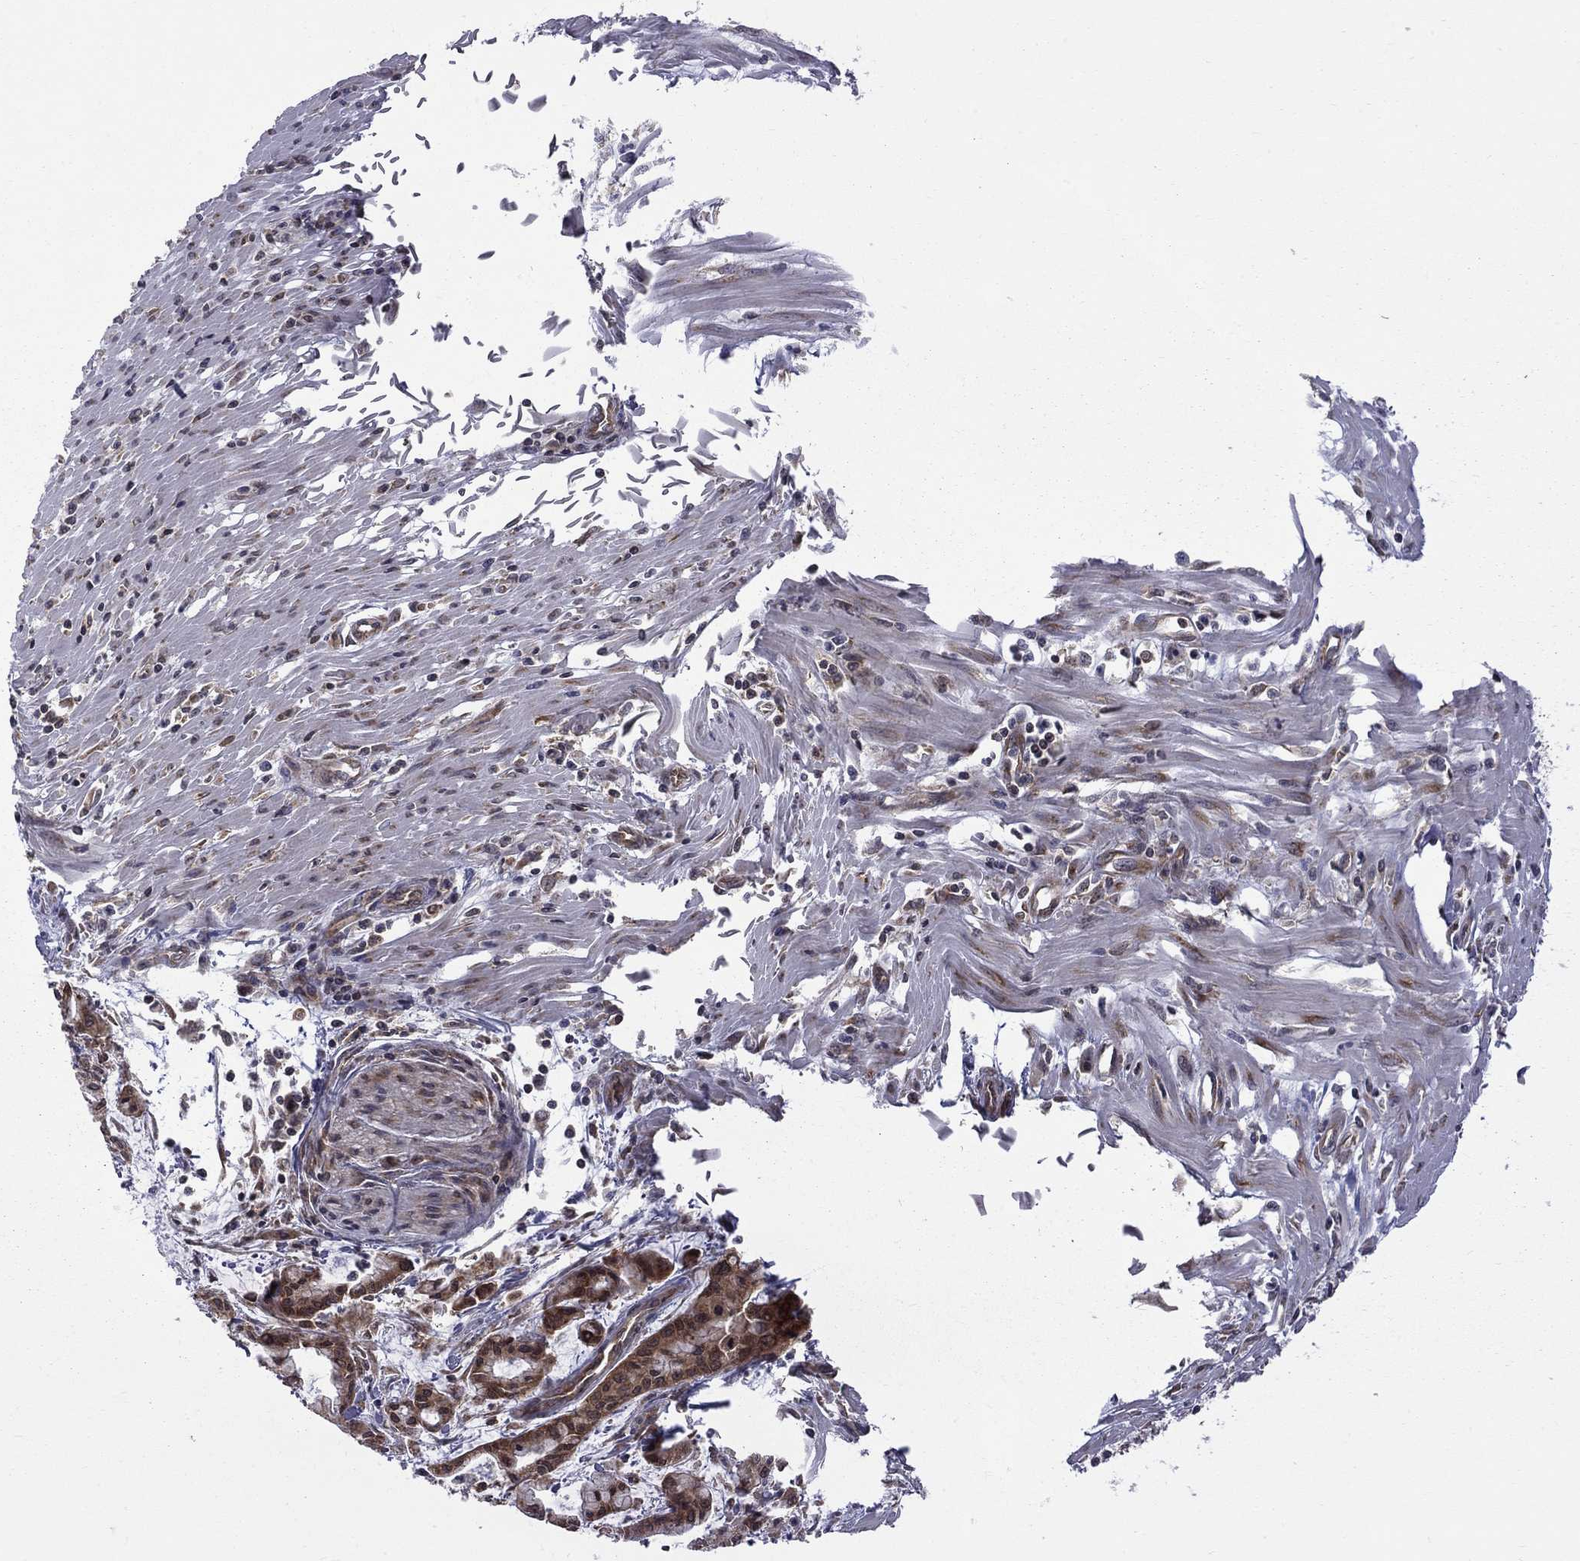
{"staining": {"intensity": "strong", "quantity": ">75%", "location": "cytoplasmic/membranous"}, "tissue": "pancreatic cancer", "cell_type": "Tumor cells", "image_type": "cancer", "snomed": [{"axis": "morphology", "description": "Adenocarcinoma, NOS"}, {"axis": "topography", "description": "Pancreas"}], "caption": "Tumor cells show high levels of strong cytoplasmic/membranous positivity in about >75% of cells in pancreatic adenocarcinoma. Nuclei are stained in blue.", "gene": "NAA50", "patient": {"sex": "male", "age": 48}}